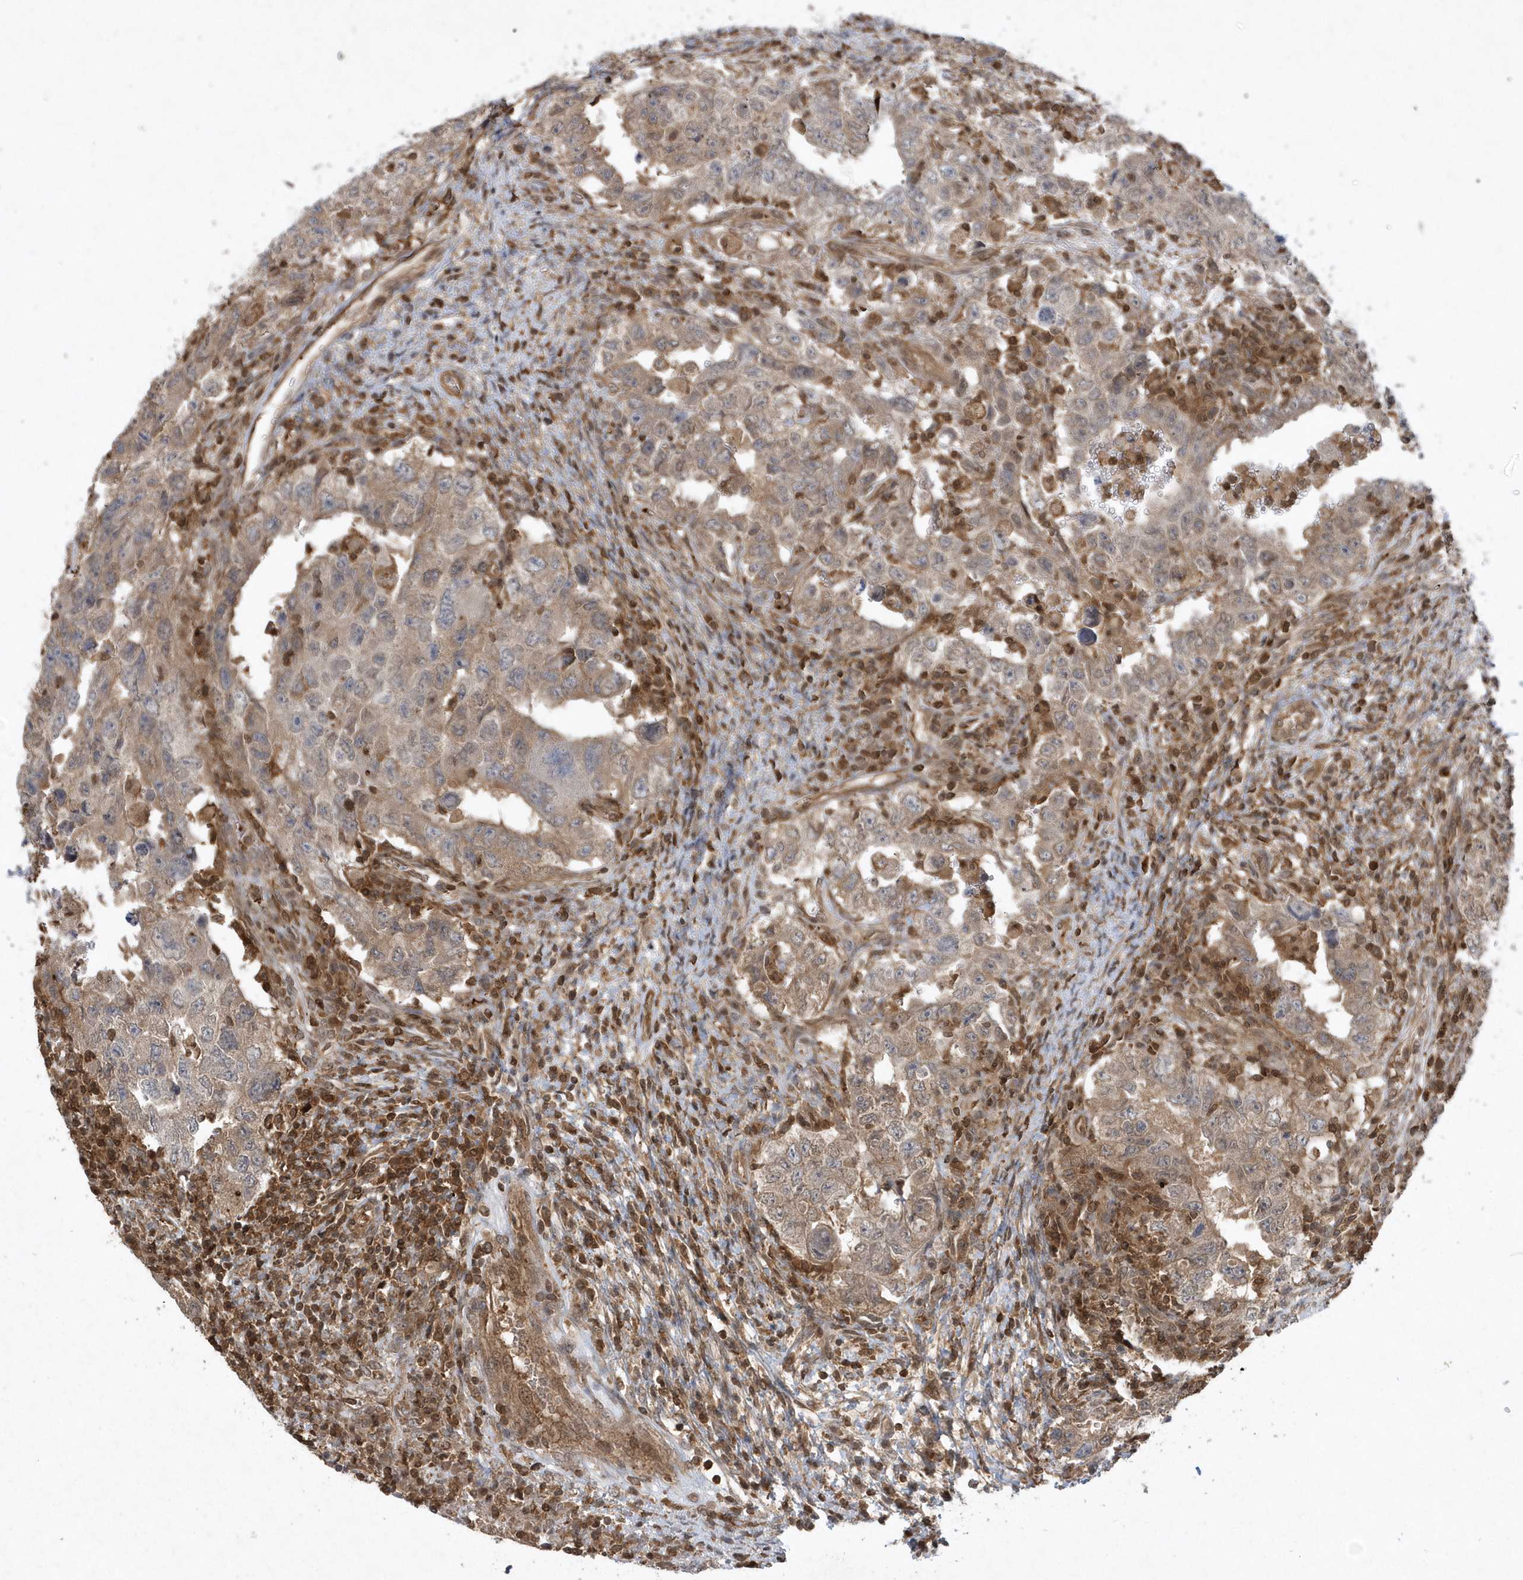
{"staining": {"intensity": "weak", "quantity": ">75%", "location": "cytoplasmic/membranous"}, "tissue": "testis cancer", "cell_type": "Tumor cells", "image_type": "cancer", "snomed": [{"axis": "morphology", "description": "Carcinoma, Embryonal, NOS"}, {"axis": "topography", "description": "Testis"}], "caption": "DAB immunohistochemical staining of testis cancer (embryonal carcinoma) shows weak cytoplasmic/membranous protein positivity in about >75% of tumor cells.", "gene": "ACYP1", "patient": {"sex": "male", "age": 26}}